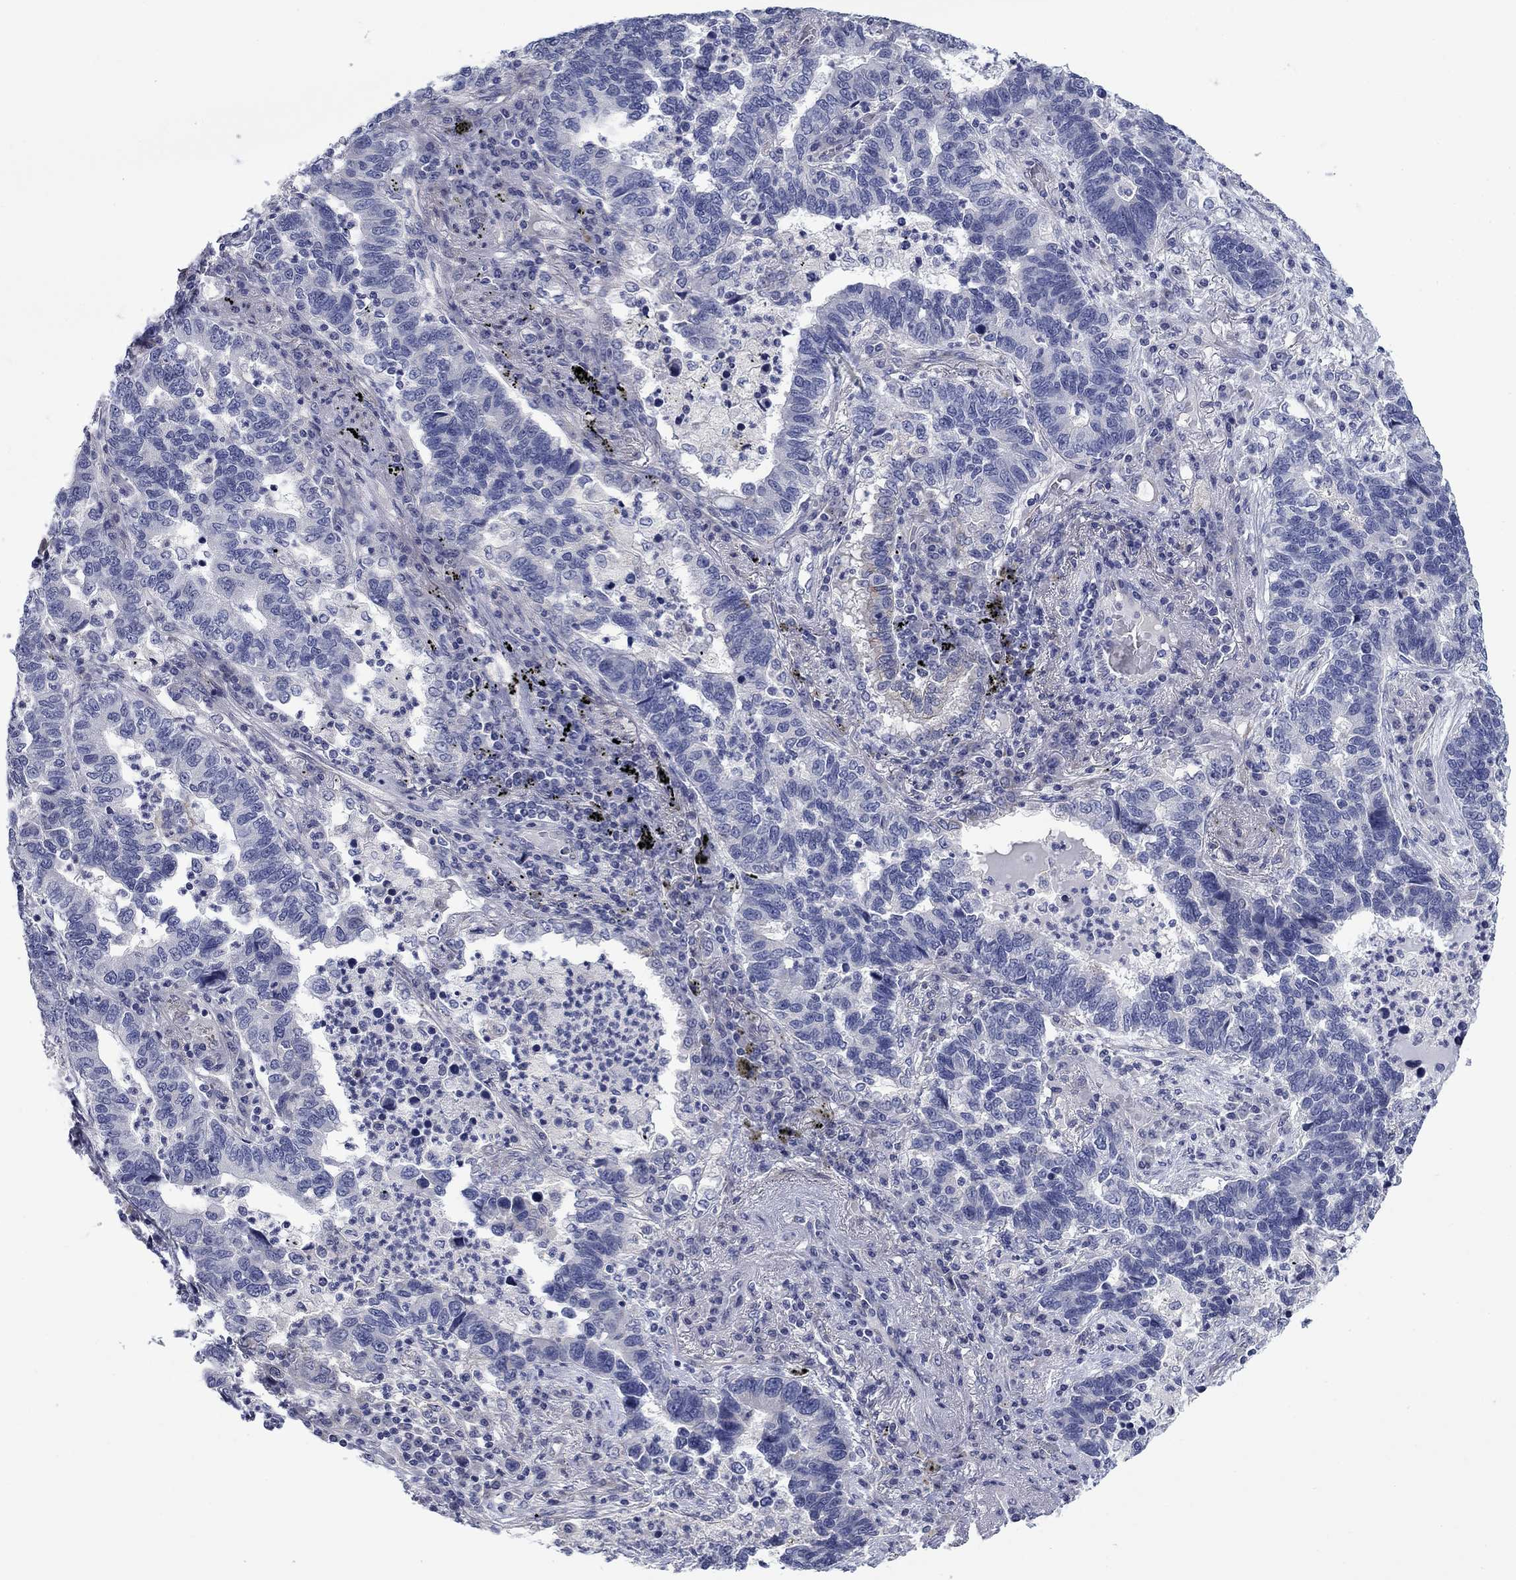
{"staining": {"intensity": "negative", "quantity": "none", "location": "none"}, "tissue": "lung cancer", "cell_type": "Tumor cells", "image_type": "cancer", "snomed": [{"axis": "morphology", "description": "Adenocarcinoma, NOS"}, {"axis": "topography", "description": "Lung"}], "caption": "Adenocarcinoma (lung) stained for a protein using IHC demonstrates no staining tumor cells.", "gene": "FXR1", "patient": {"sex": "female", "age": 57}}